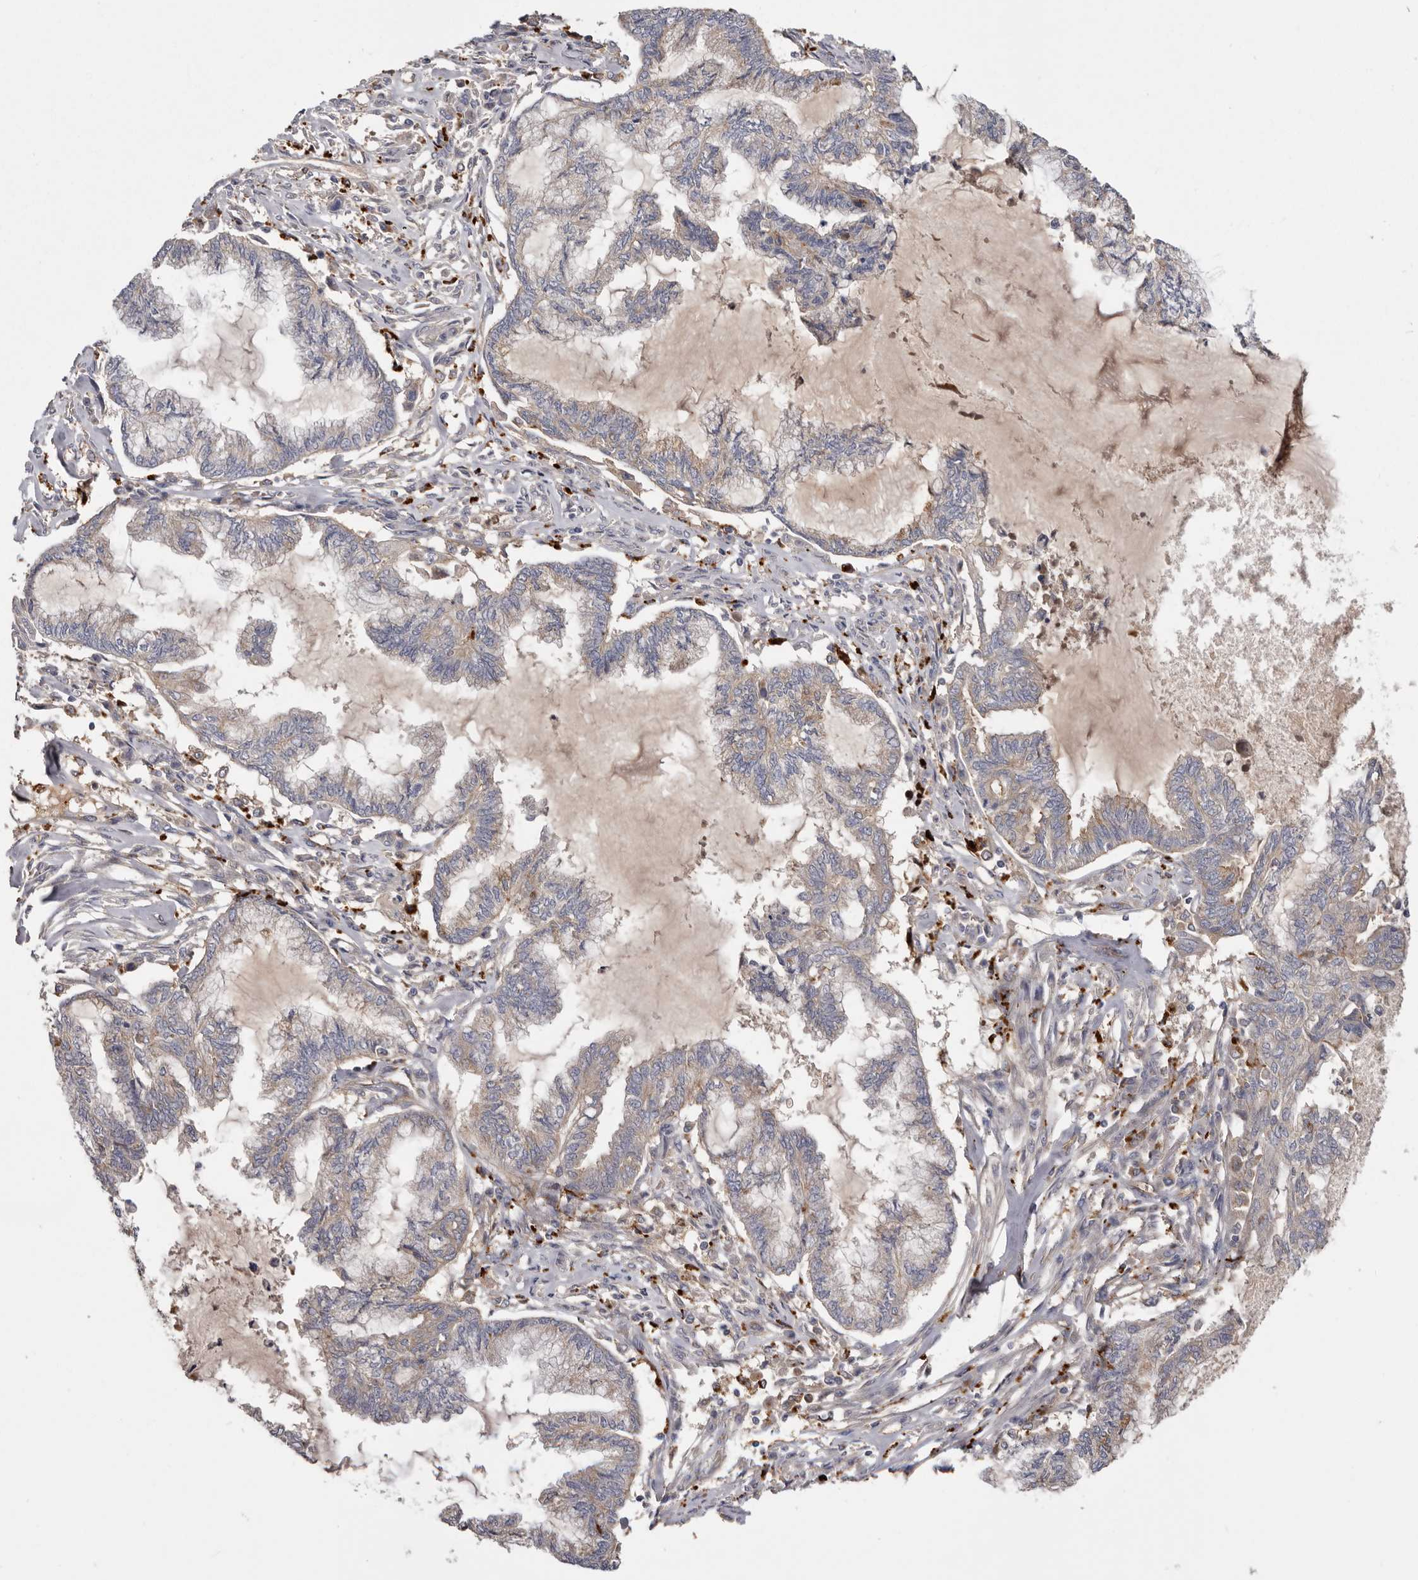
{"staining": {"intensity": "moderate", "quantity": "<25%", "location": "cytoplasmic/membranous"}, "tissue": "endometrial cancer", "cell_type": "Tumor cells", "image_type": "cancer", "snomed": [{"axis": "morphology", "description": "Adenocarcinoma, NOS"}, {"axis": "topography", "description": "Endometrium"}], "caption": "About <25% of tumor cells in human endometrial cancer reveal moderate cytoplasmic/membranous protein expression as visualized by brown immunohistochemical staining.", "gene": "INKA2", "patient": {"sex": "female", "age": 86}}